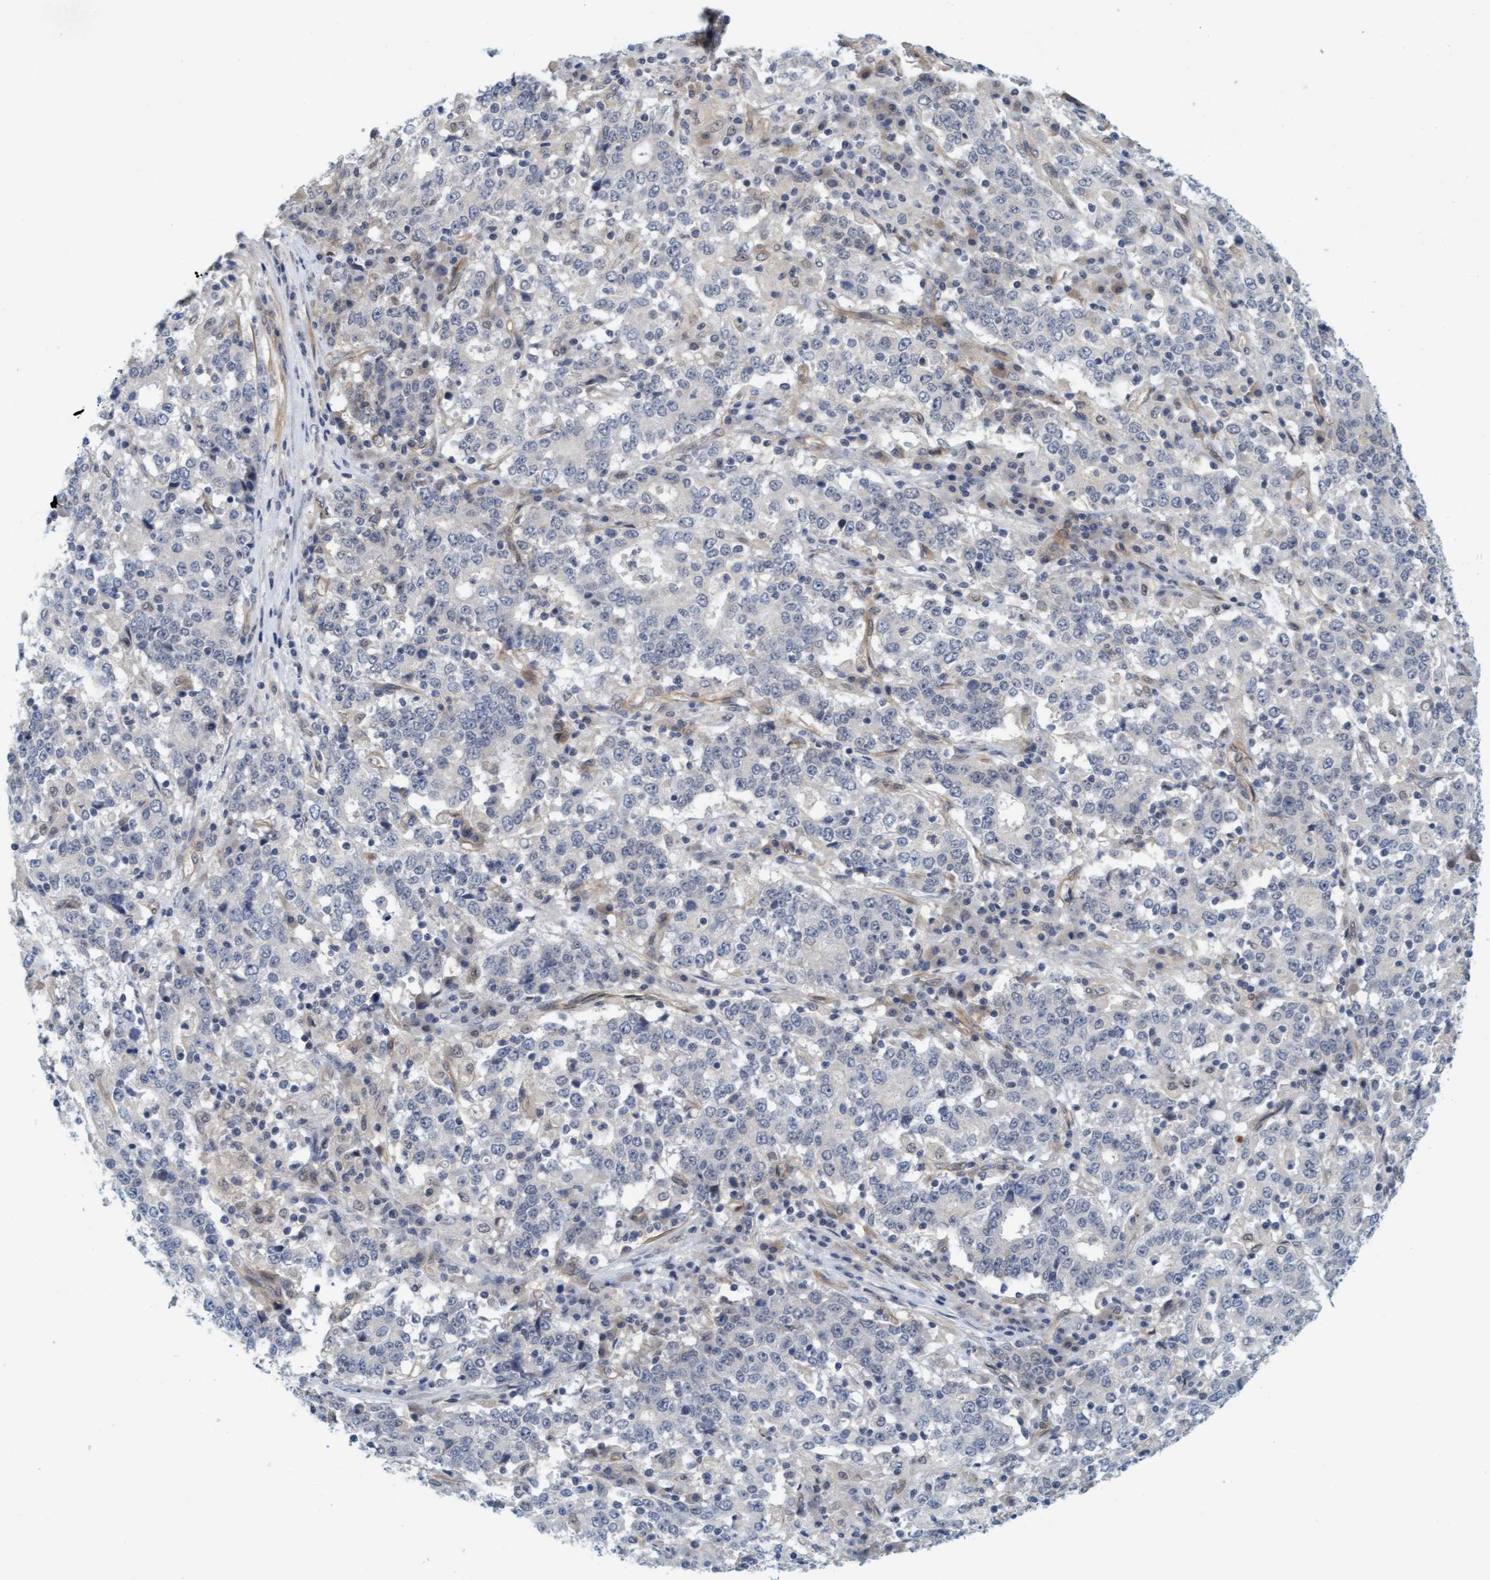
{"staining": {"intensity": "negative", "quantity": "none", "location": "none"}, "tissue": "stomach cancer", "cell_type": "Tumor cells", "image_type": "cancer", "snomed": [{"axis": "morphology", "description": "Adenocarcinoma, NOS"}, {"axis": "topography", "description": "Stomach"}], "caption": "The micrograph reveals no staining of tumor cells in adenocarcinoma (stomach).", "gene": "TSTD2", "patient": {"sex": "male", "age": 59}}